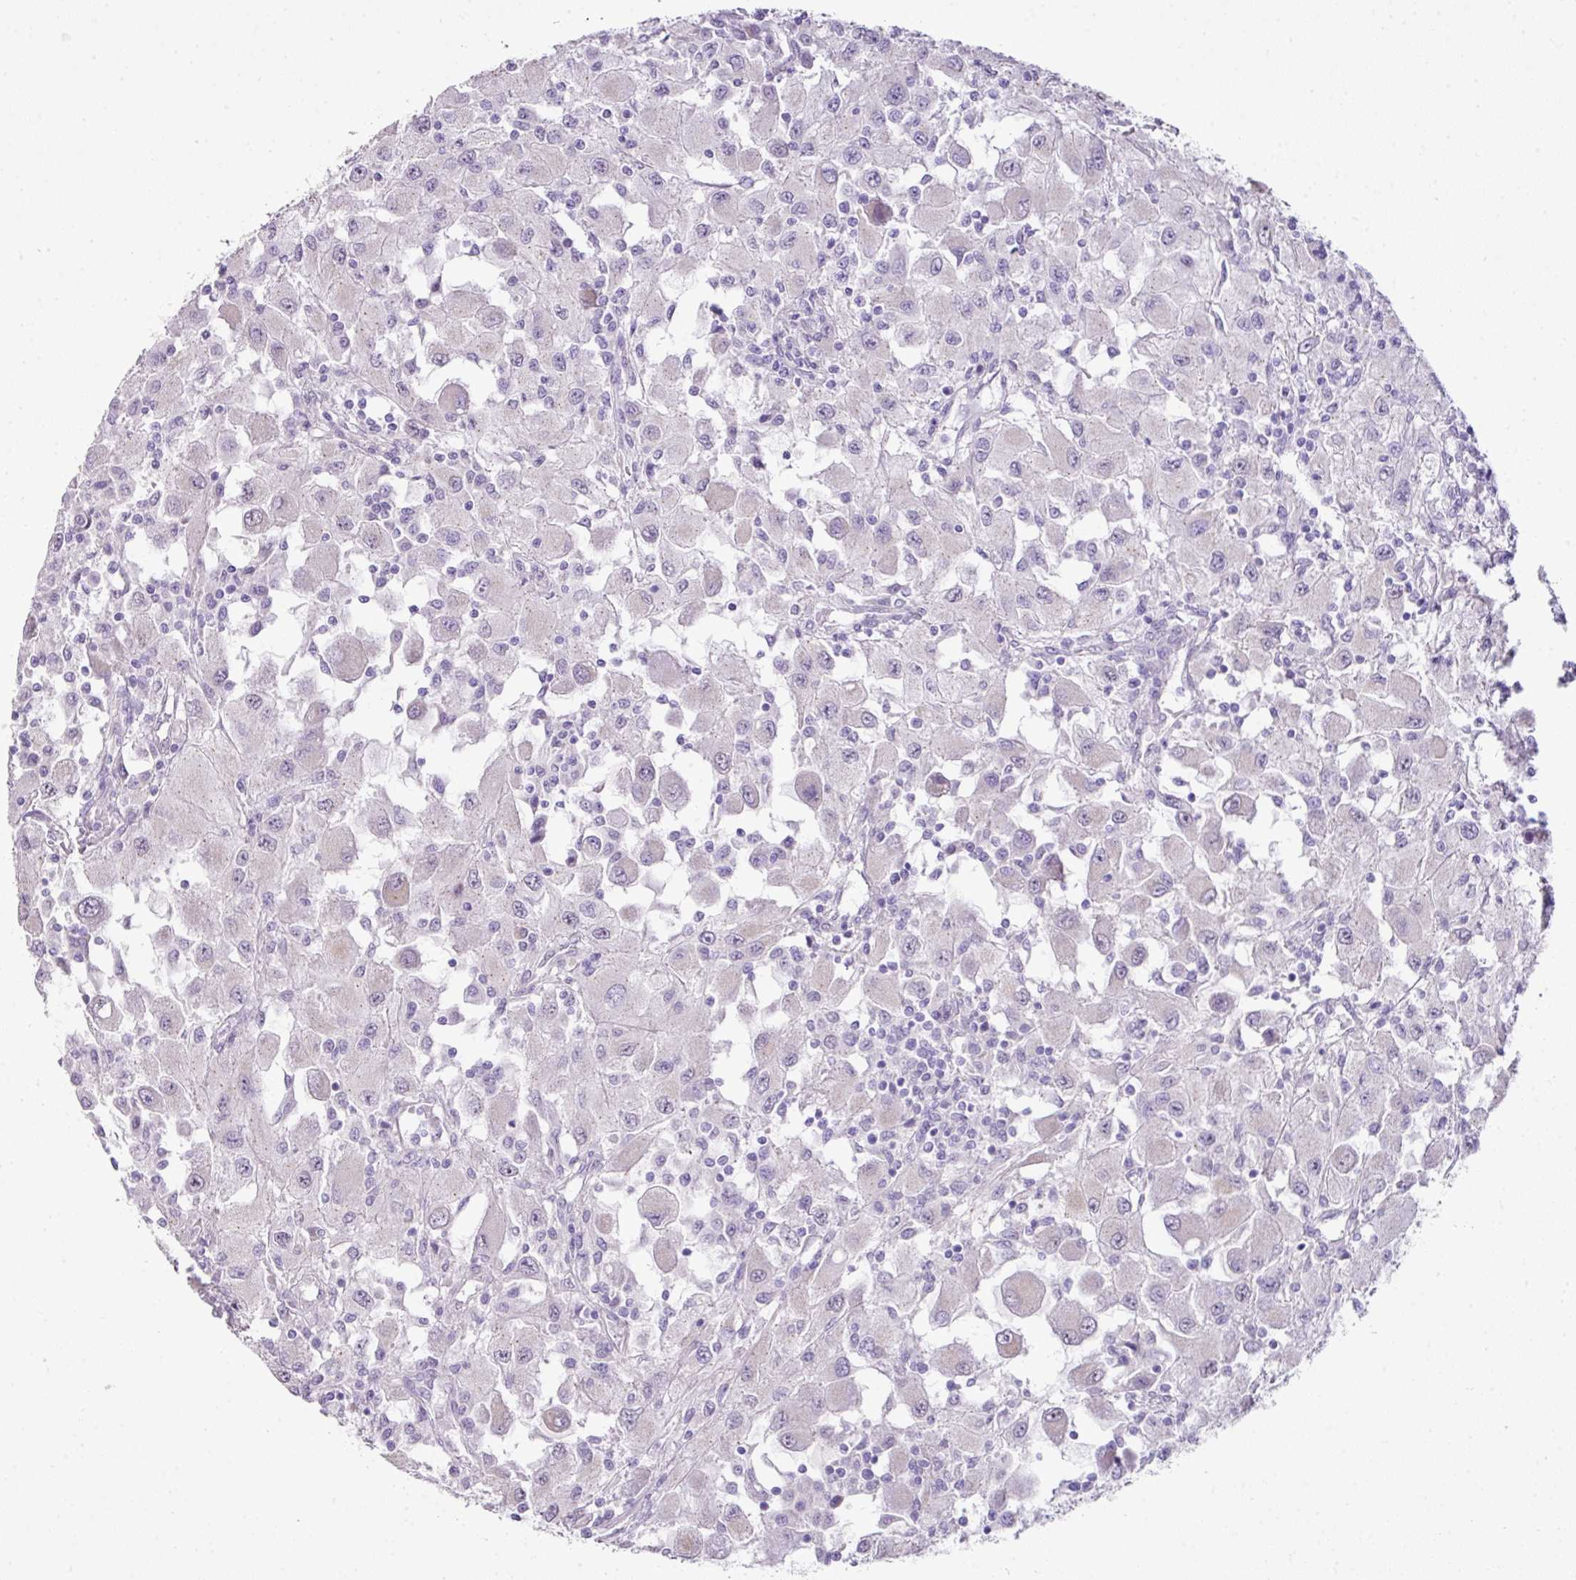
{"staining": {"intensity": "negative", "quantity": "none", "location": "none"}, "tissue": "renal cancer", "cell_type": "Tumor cells", "image_type": "cancer", "snomed": [{"axis": "morphology", "description": "Adenocarcinoma, NOS"}, {"axis": "topography", "description": "Kidney"}], "caption": "High power microscopy micrograph of an immunohistochemistry (IHC) image of renal cancer (adenocarcinoma), revealing no significant staining in tumor cells.", "gene": "DIP2A", "patient": {"sex": "female", "age": 67}}